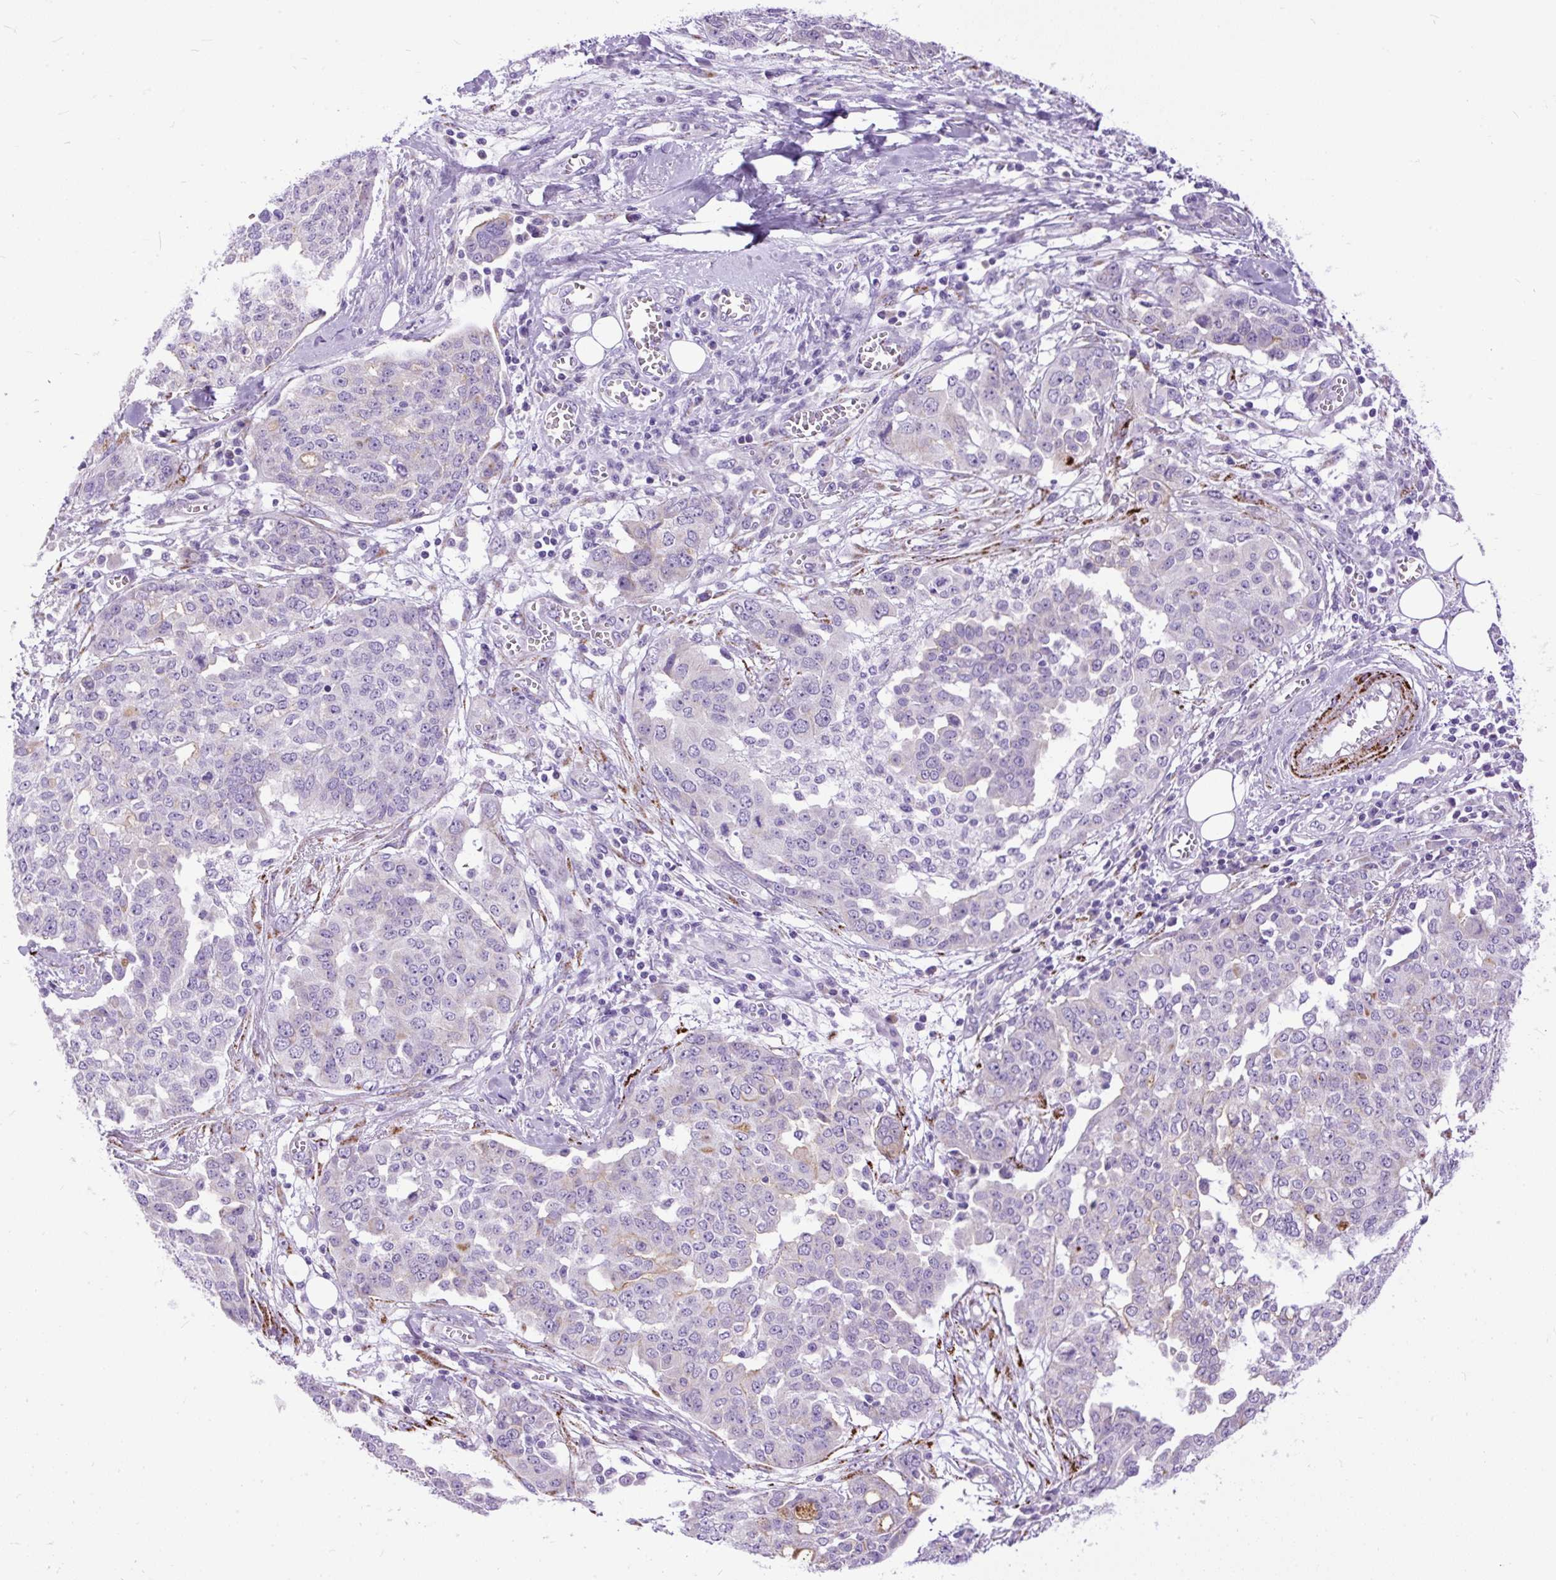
{"staining": {"intensity": "negative", "quantity": "none", "location": "none"}, "tissue": "ovarian cancer", "cell_type": "Tumor cells", "image_type": "cancer", "snomed": [{"axis": "morphology", "description": "Cystadenocarcinoma, serous, NOS"}, {"axis": "topography", "description": "Soft tissue"}, {"axis": "topography", "description": "Ovary"}], "caption": "High magnification brightfield microscopy of ovarian cancer stained with DAB (3,3'-diaminobenzidine) (brown) and counterstained with hematoxylin (blue): tumor cells show no significant expression.", "gene": "ZNF256", "patient": {"sex": "female", "age": 57}}